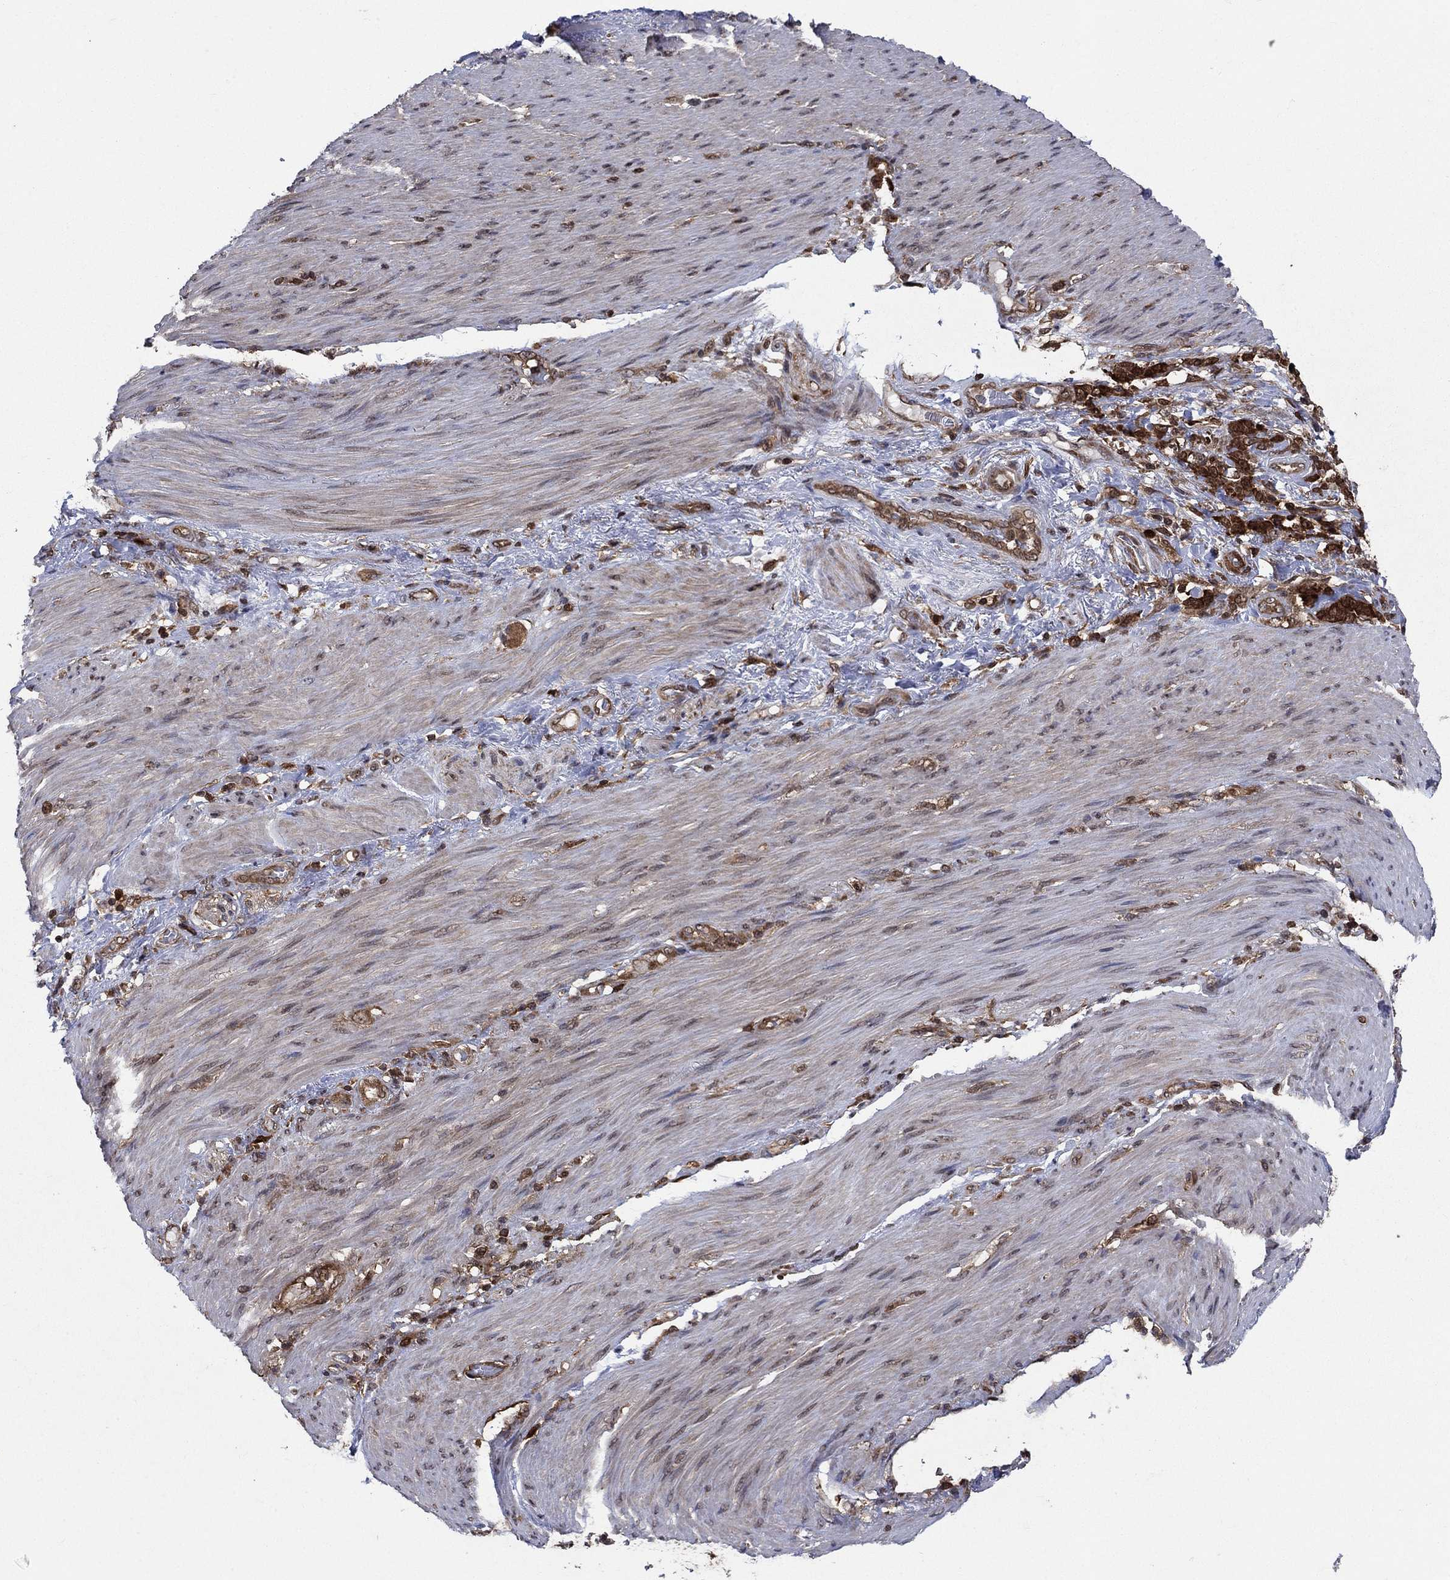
{"staining": {"intensity": "strong", "quantity": ">75%", "location": "cytoplasmic/membranous"}, "tissue": "stomach cancer", "cell_type": "Tumor cells", "image_type": "cancer", "snomed": [{"axis": "morphology", "description": "Normal tissue, NOS"}, {"axis": "morphology", "description": "Adenocarcinoma, NOS"}, {"axis": "topography", "description": "Stomach"}], "caption": "Human stomach cancer (adenocarcinoma) stained with a brown dye shows strong cytoplasmic/membranous positive expression in approximately >75% of tumor cells.", "gene": "CACYBP", "patient": {"sex": "female", "age": 79}}